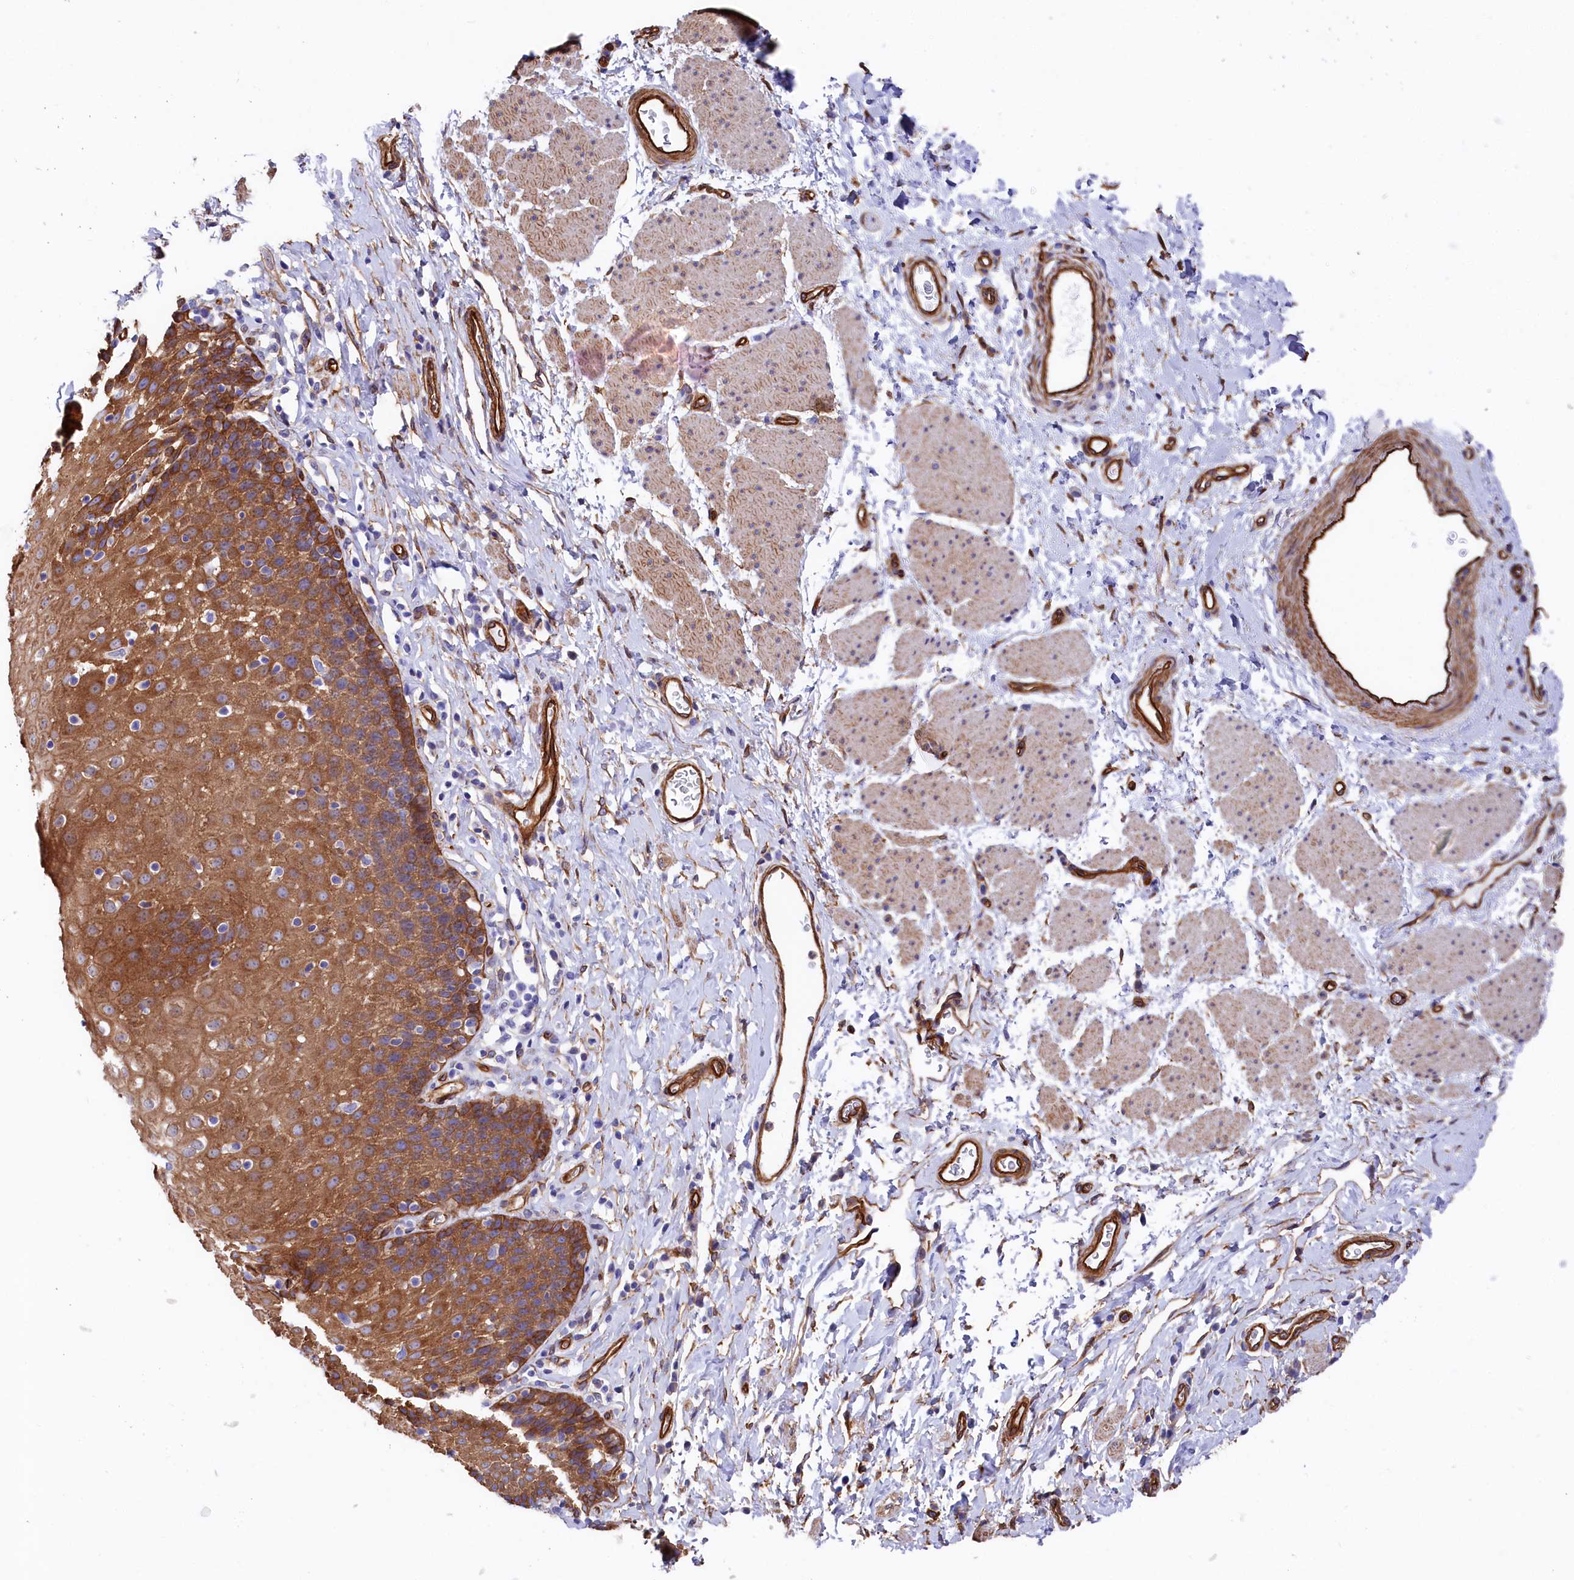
{"staining": {"intensity": "strong", "quantity": ">75%", "location": "cytoplasmic/membranous"}, "tissue": "esophagus", "cell_type": "Squamous epithelial cells", "image_type": "normal", "snomed": [{"axis": "morphology", "description": "Normal tissue, NOS"}, {"axis": "topography", "description": "Esophagus"}], "caption": "Immunohistochemical staining of benign esophagus shows >75% levels of strong cytoplasmic/membranous protein staining in about >75% of squamous epithelial cells. Immunohistochemistry (ihc) stains the protein of interest in brown and the nuclei are stained blue.", "gene": "TNKS1BP1", "patient": {"sex": "female", "age": 61}}